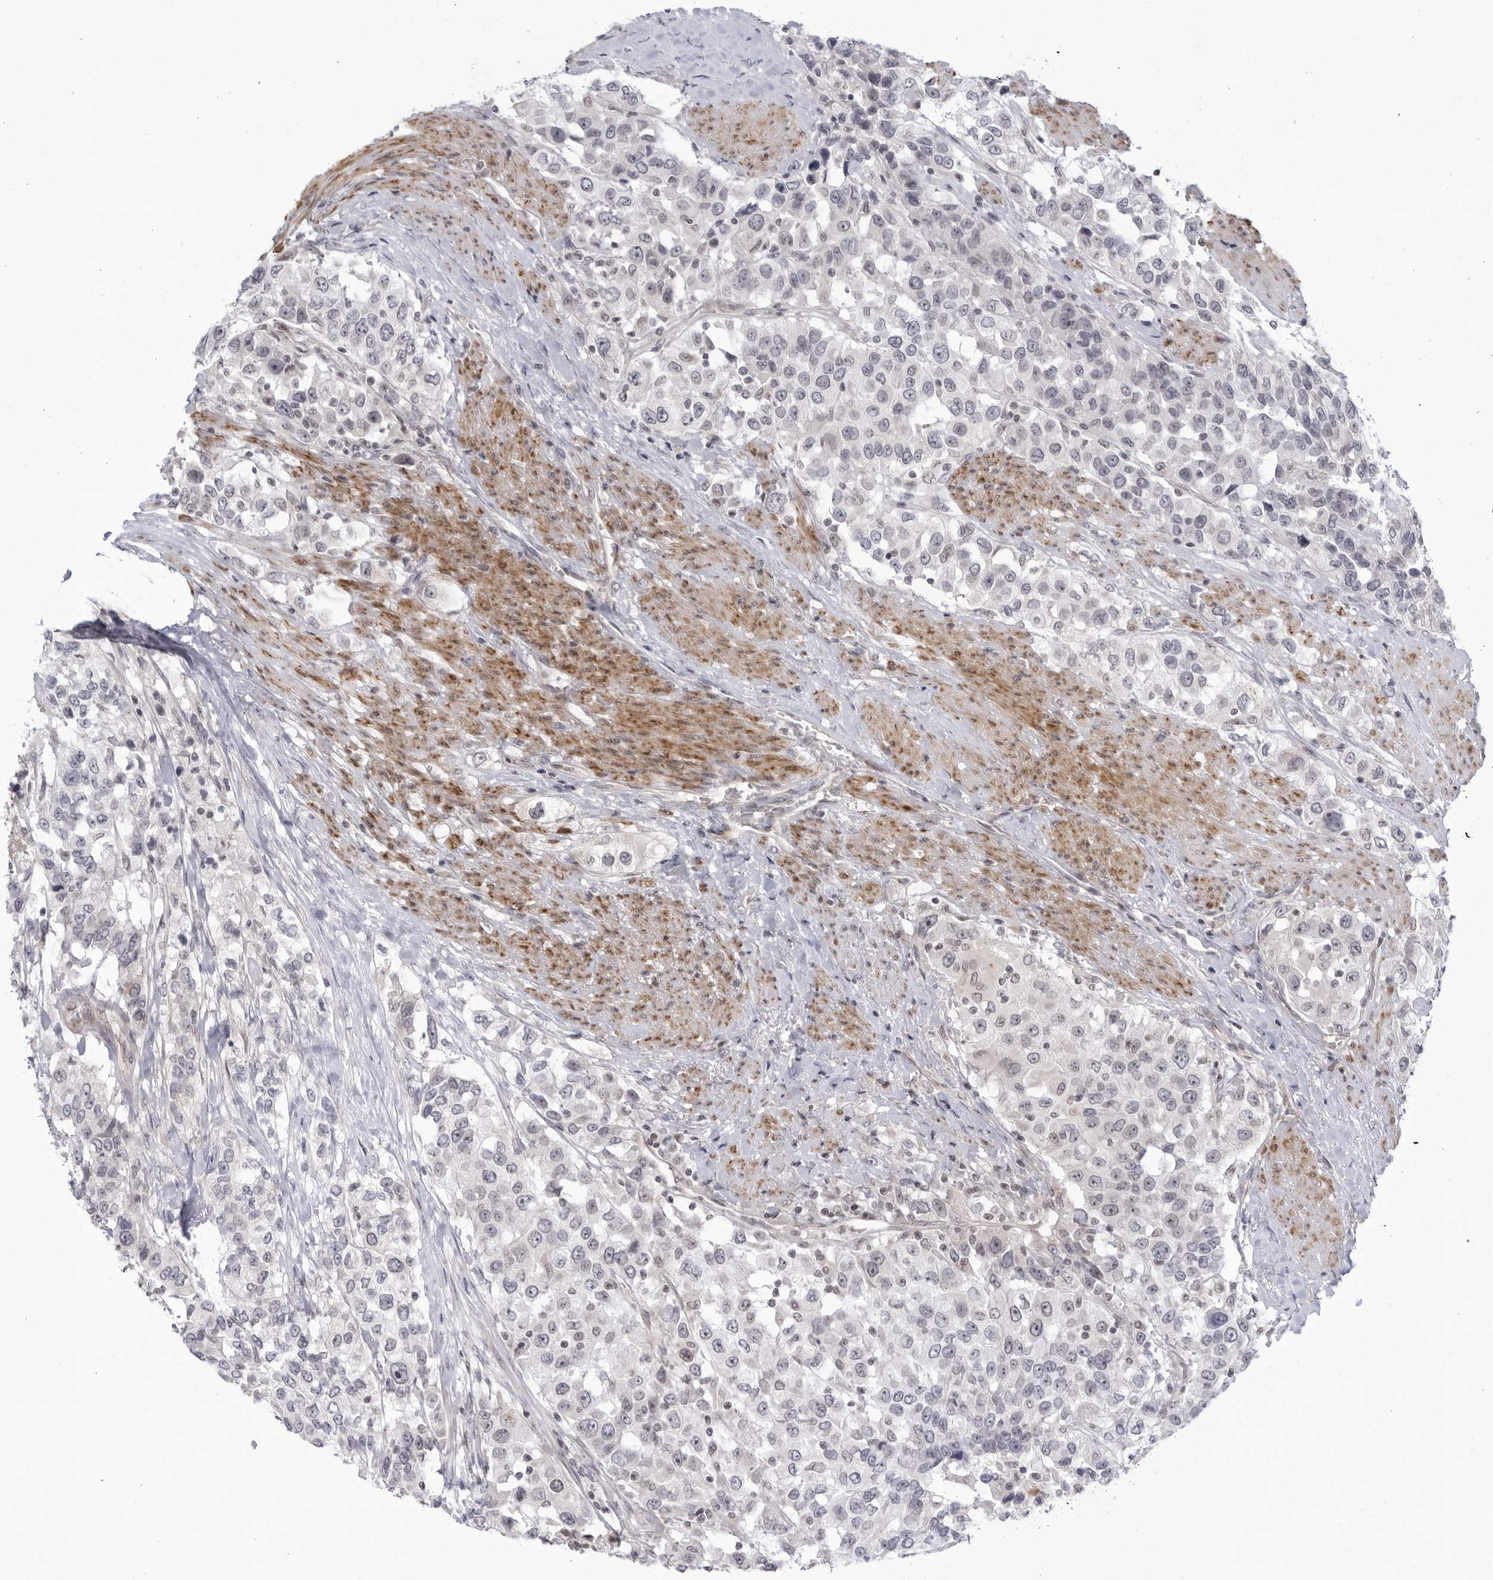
{"staining": {"intensity": "negative", "quantity": "none", "location": "none"}, "tissue": "urothelial cancer", "cell_type": "Tumor cells", "image_type": "cancer", "snomed": [{"axis": "morphology", "description": "Urothelial carcinoma, High grade"}, {"axis": "topography", "description": "Urinary bladder"}], "caption": "Protein analysis of urothelial carcinoma (high-grade) exhibits no significant expression in tumor cells.", "gene": "CNBD1", "patient": {"sex": "female", "age": 80}}